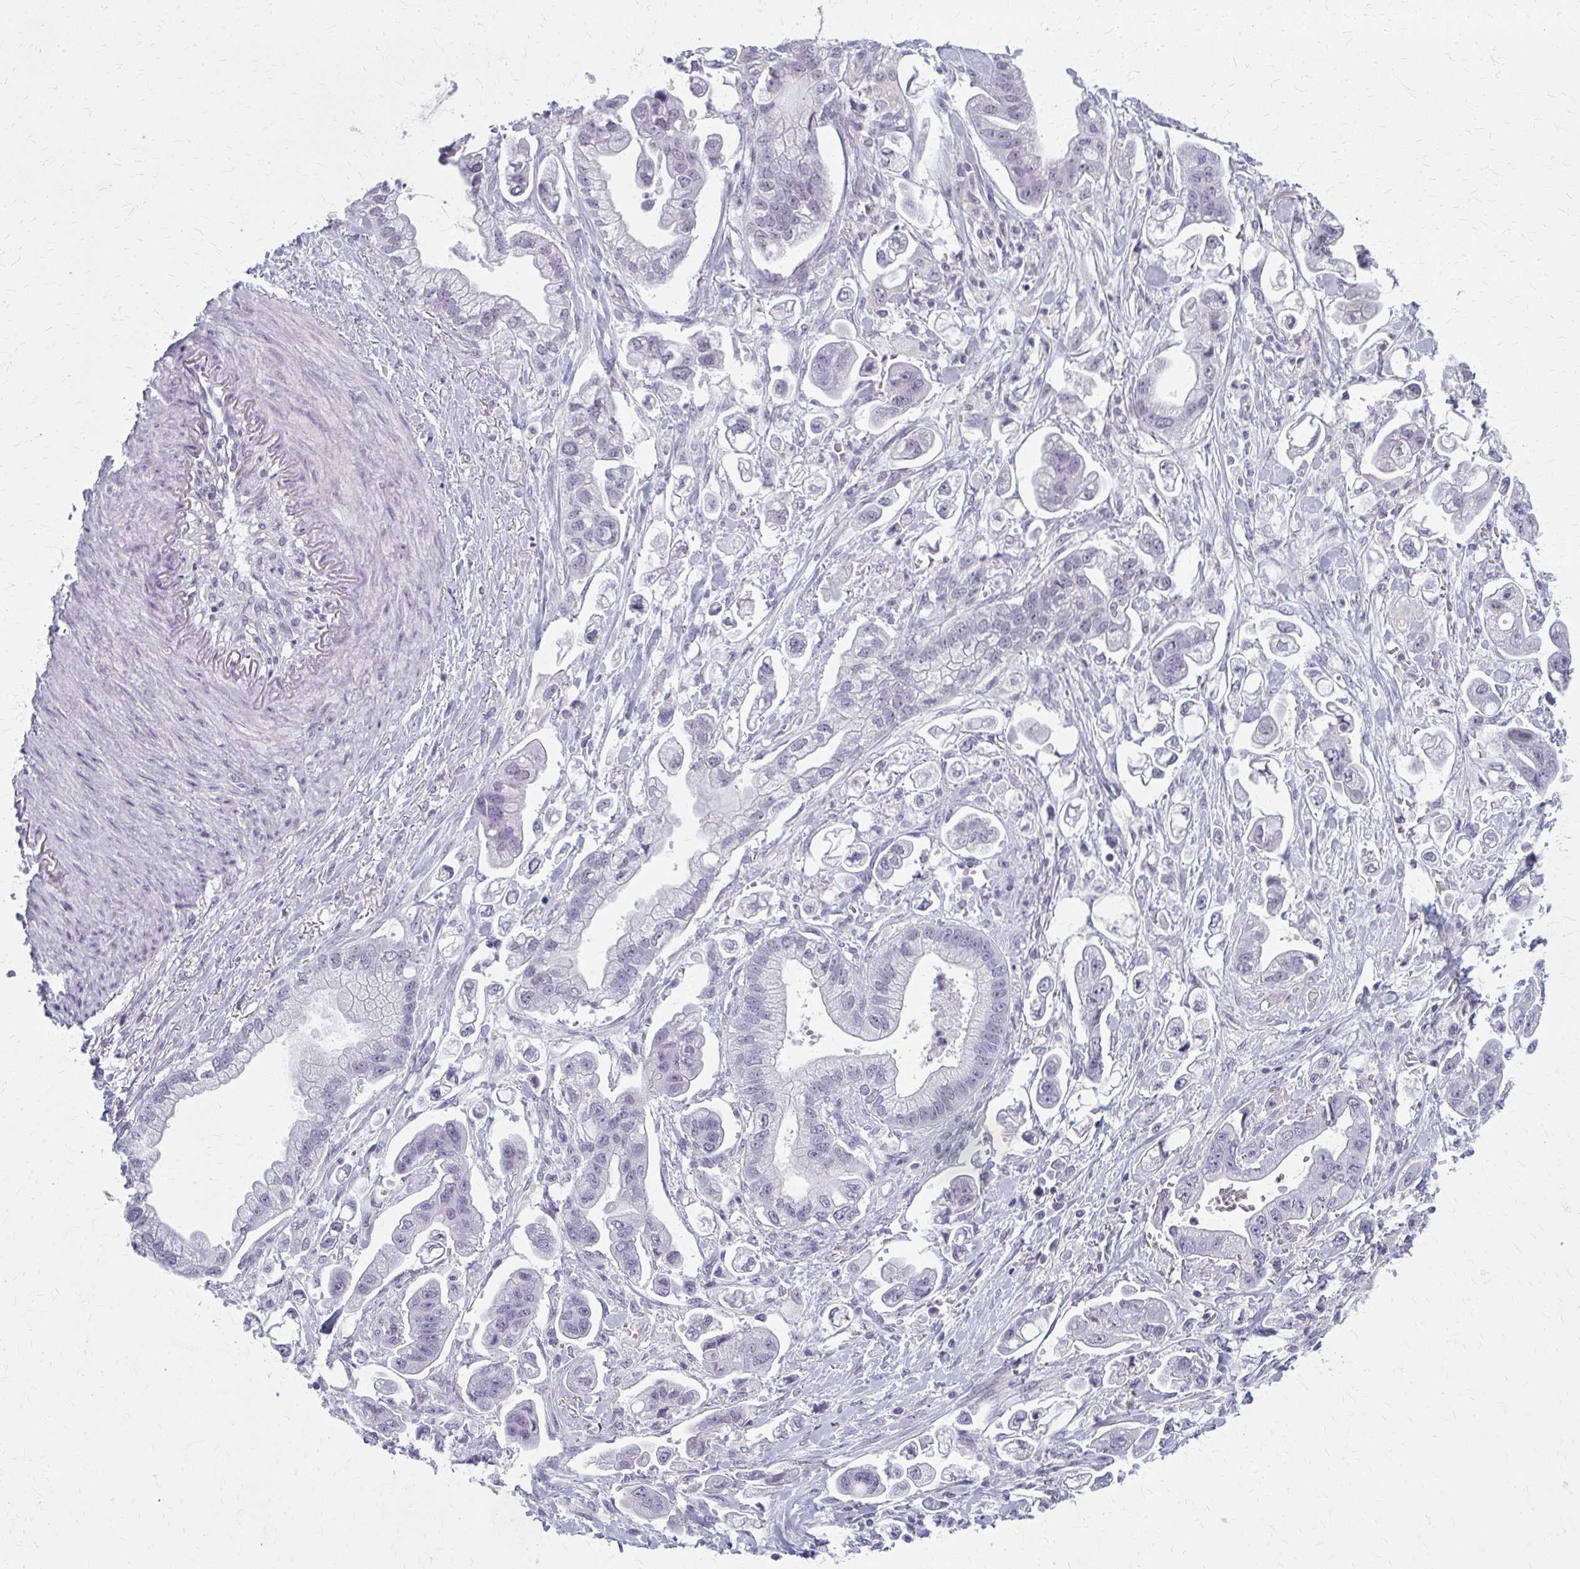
{"staining": {"intensity": "negative", "quantity": "none", "location": "none"}, "tissue": "stomach cancer", "cell_type": "Tumor cells", "image_type": "cancer", "snomed": [{"axis": "morphology", "description": "Adenocarcinoma, NOS"}, {"axis": "topography", "description": "Stomach"}], "caption": "Immunohistochemistry (IHC) histopathology image of human stomach cancer stained for a protein (brown), which shows no positivity in tumor cells.", "gene": "CASQ2", "patient": {"sex": "male", "age": 62}}